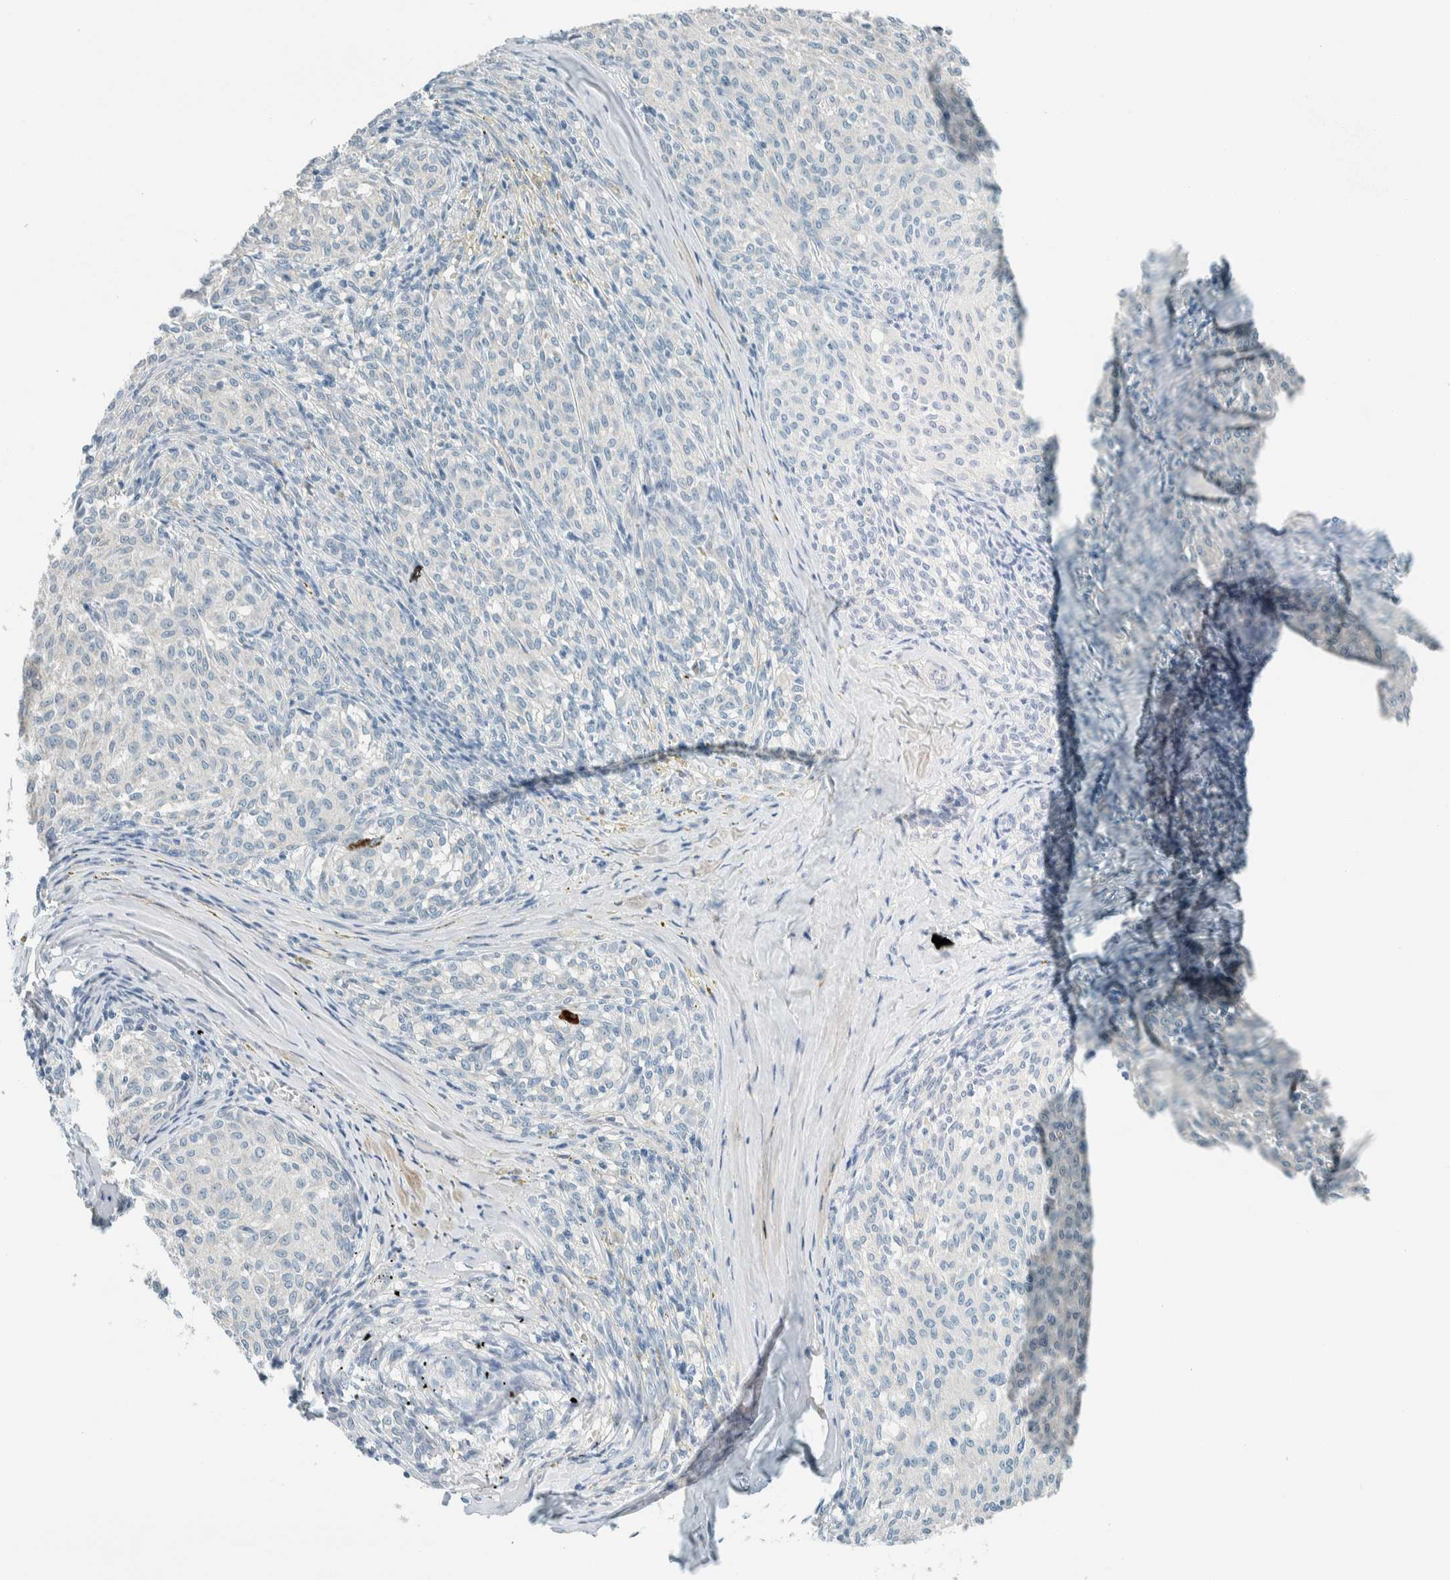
{"staining": {"intensity": "negative", "quantity": "none", "location": "none"}, "tissue": "melanoma", "cell_type": "Tumor cells", "image_type": "cancer", "snomed": [{"axis": "morphology", "description": "Malignant melanoma, NOS"}, {"axis": "topography", "description": "Skin"}], "caption": "This is an immunohistochemistry (IHC) histopathology image of malignant melanoma. There is no expression in tumor cells.", "gene": "SLFN12", "patient": {"sex": "female", "age": 72}}